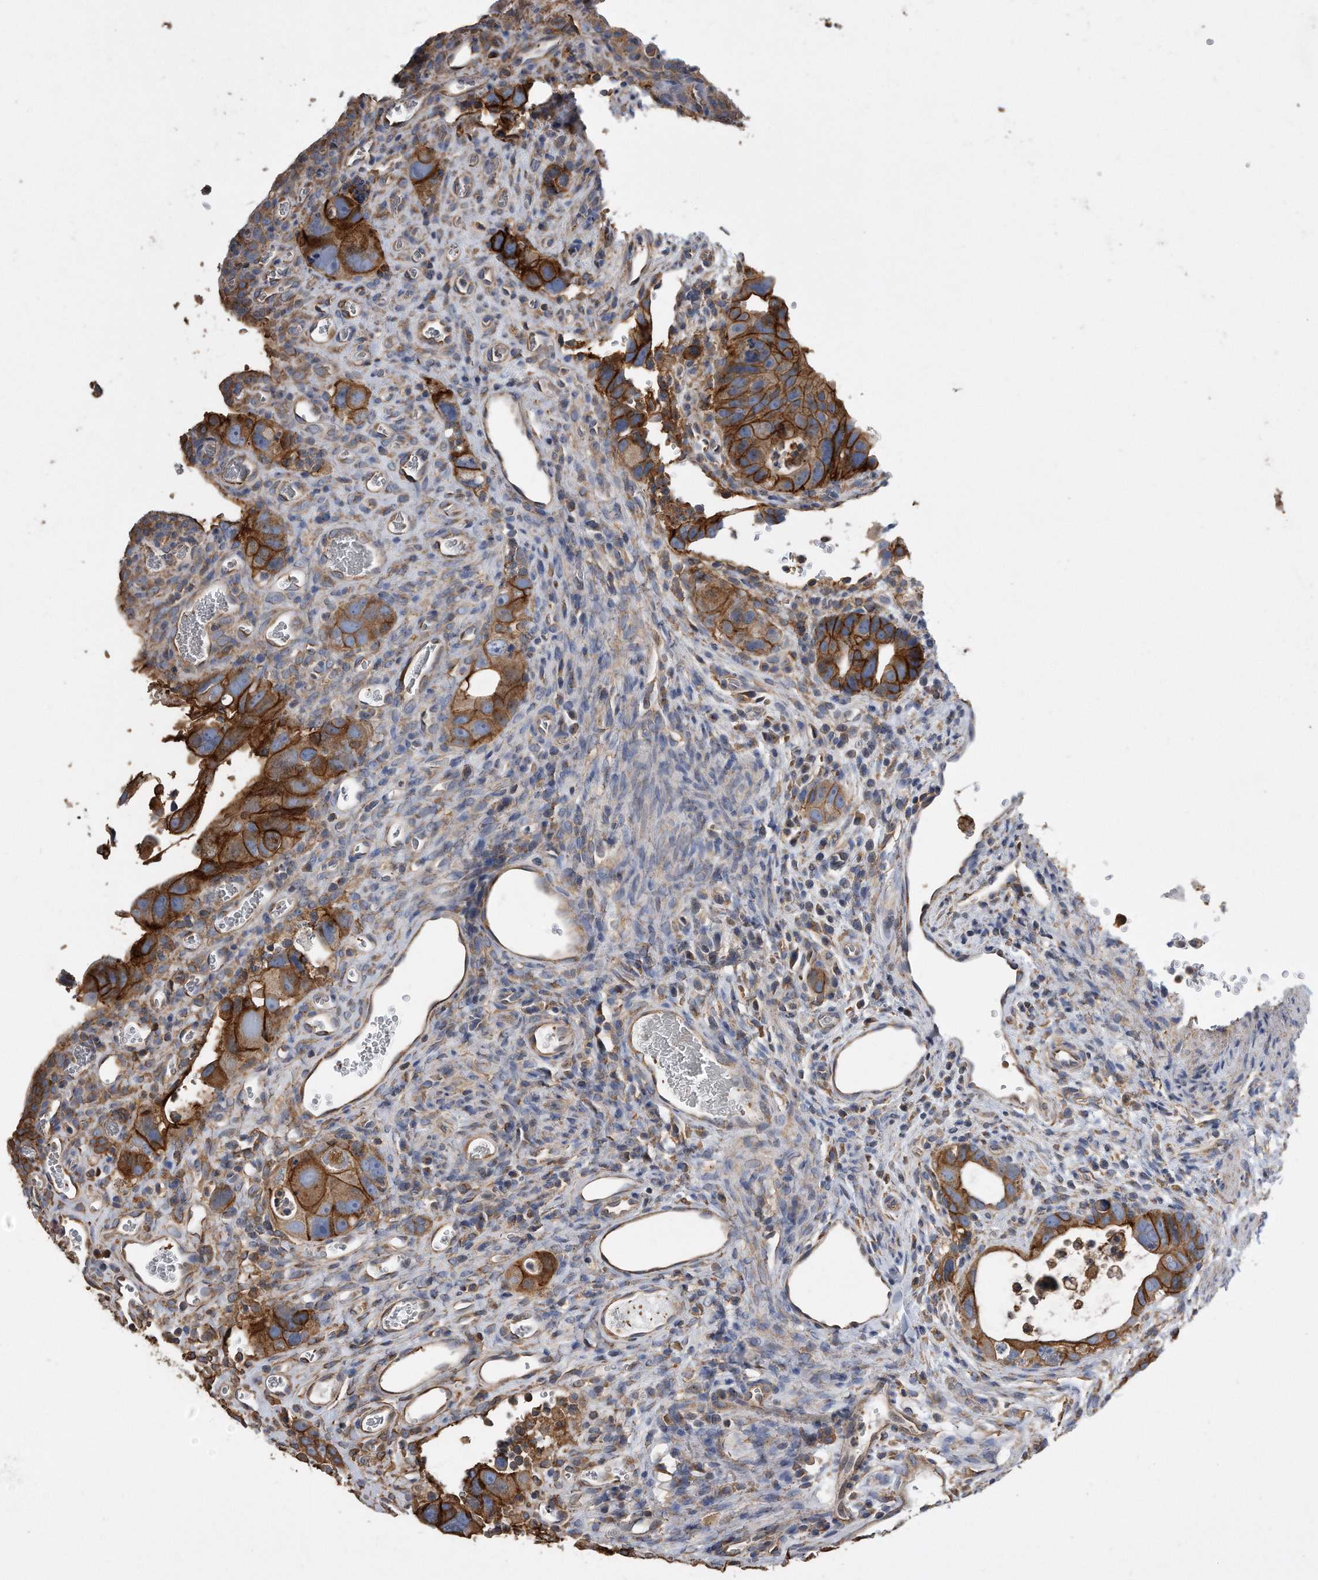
{"staining": {"intensity": "moderate", "quantity": ">75%", "location": "cytoplasmic/membranous"}, "tissue": "colorectal cancer", "cell_type": "Tumor cells", "image_type": "cancer", "snomed": [{"axis": "morphology", "description": "Adenocarcinoma, NOS"}, {"axis": "topography", "description": "Rectum"}], "caption": "Colorectal cancer (adenocarcinoma) stained for a protein exhibits moderate cytoplasmic/membranous positivity in tumor cells. The protein of interest is stained brown, and the nuclei are stained in blue (DAB IHC with brightfield microscopy, high magnification).", "gene": "CDCP1", "patient": {"sex": "male", "age": 59}}